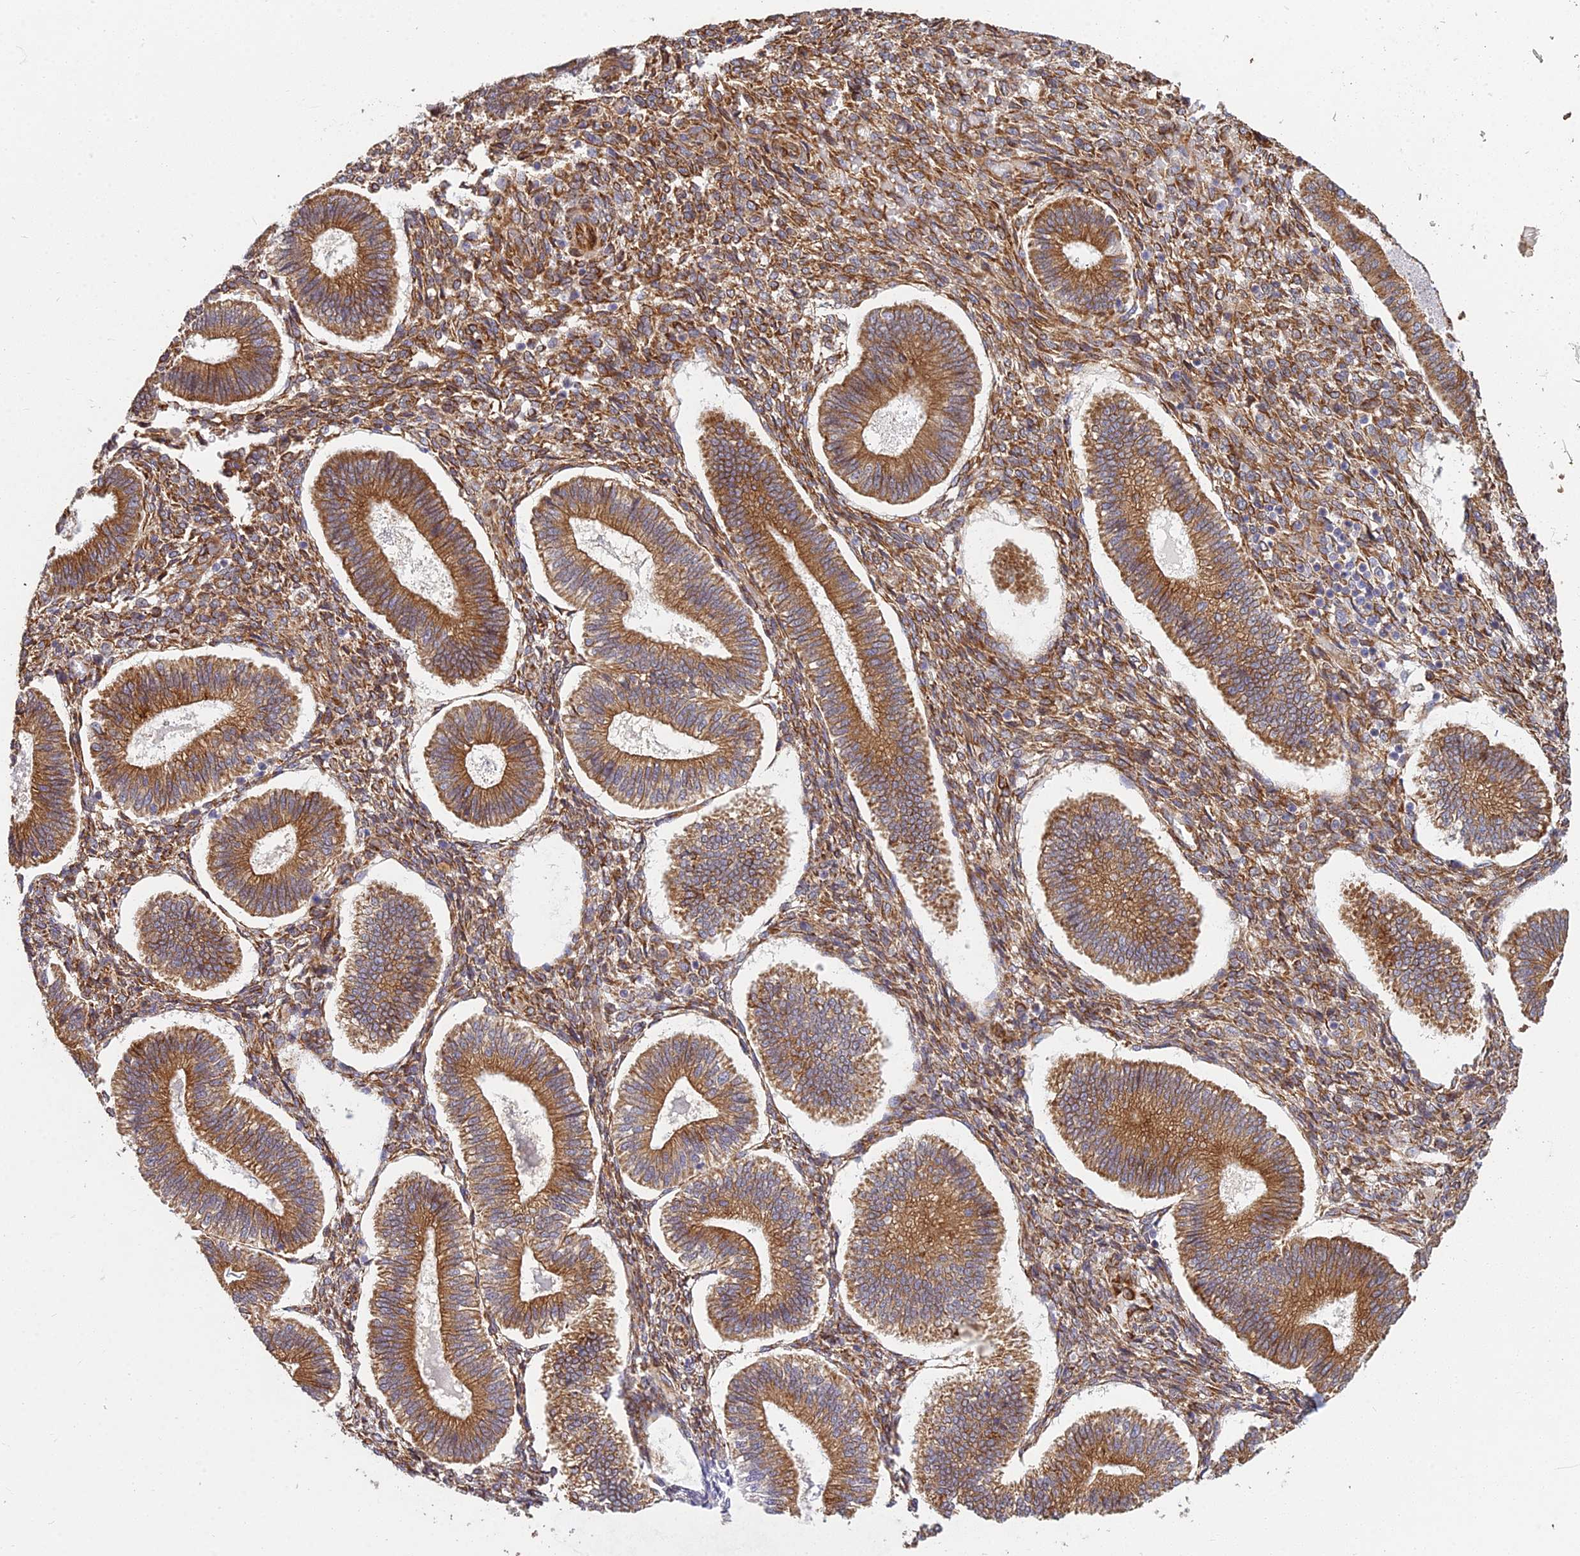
{"staining": {"intensity": "strong", "quantity": ">75%", "location": "cytoplasmic/membranous"}, "tissue": "endometrium", "cell_type": "Cells in endometrial stroma", "image_type": "normal", "snomed": [{"axis": "morphology", "description": "Normal tissue, NOS"}, {"axis": "topography", "description": "Endometrium"}], "caption": "Cells in endometrial stroma demonstrate high levels of strong cytoplasmic/membranous staining in approximately >75% of cells in unremarkable endometrium. (IHC, brightfield microscopy, high magnification).", "gene": "NDUFAF7", "patient": {"sex": "female", "age": 25}}